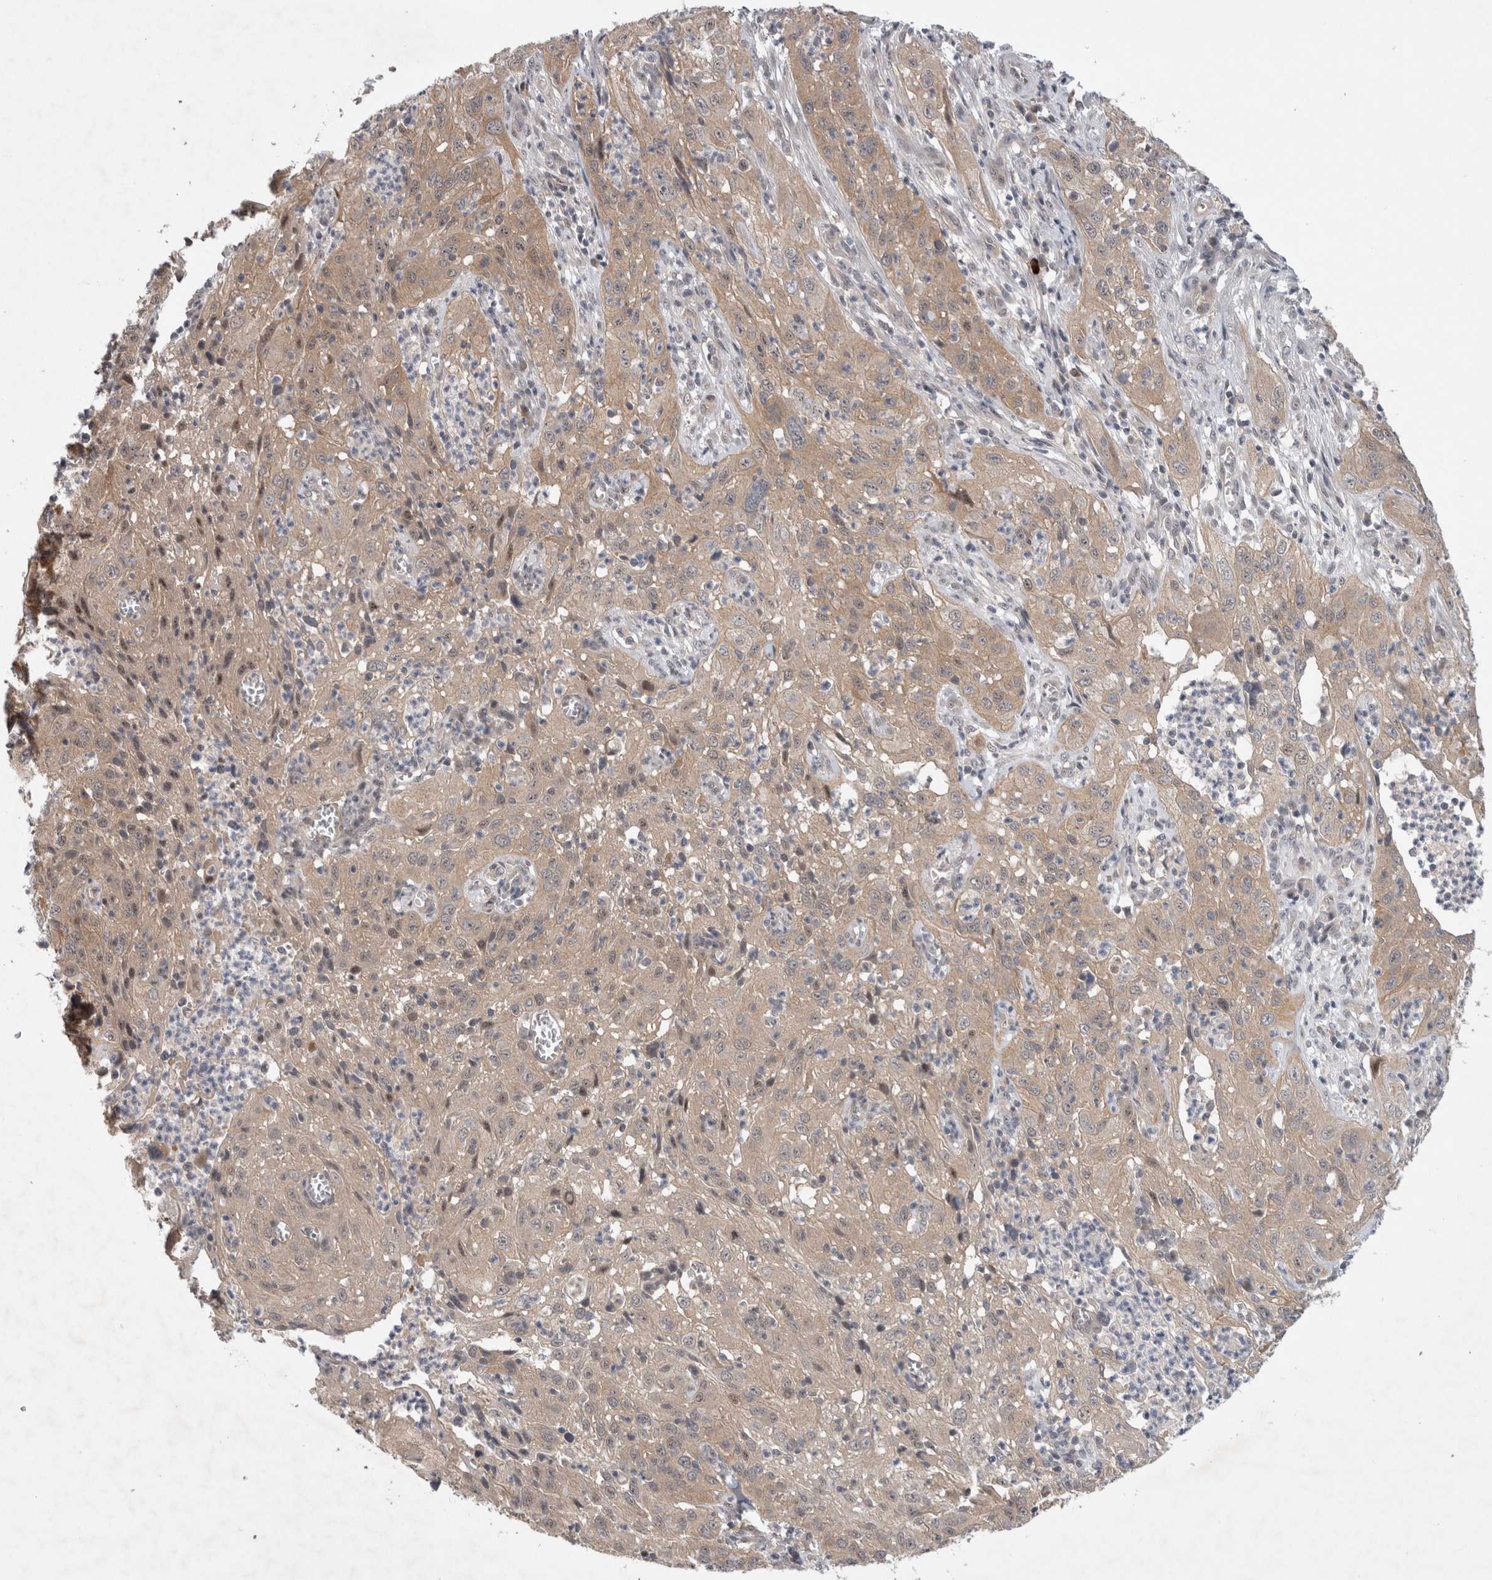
{"staining": {"intensity": "weak", "quantity": ">75%", "location": "cytoplasmic/membranous"}, "tissue": "cervical cancer", "cell_type": "Tumor cells", "image_type": "cancer", "snomed": [{"axis": "morphology", "description": "Squamous cell carcinoma, NOS"}, {"axis": "topography", "description": "Cervix"}], "caption": "Protein expression analysis of cervical cancer (squamous cell carcinoma) reveals weak cytoplasmic/membranous positivity in about >75% of tumor cells.", "gene": "CERS3", "patient": {"sex": "female", "age": 32}}